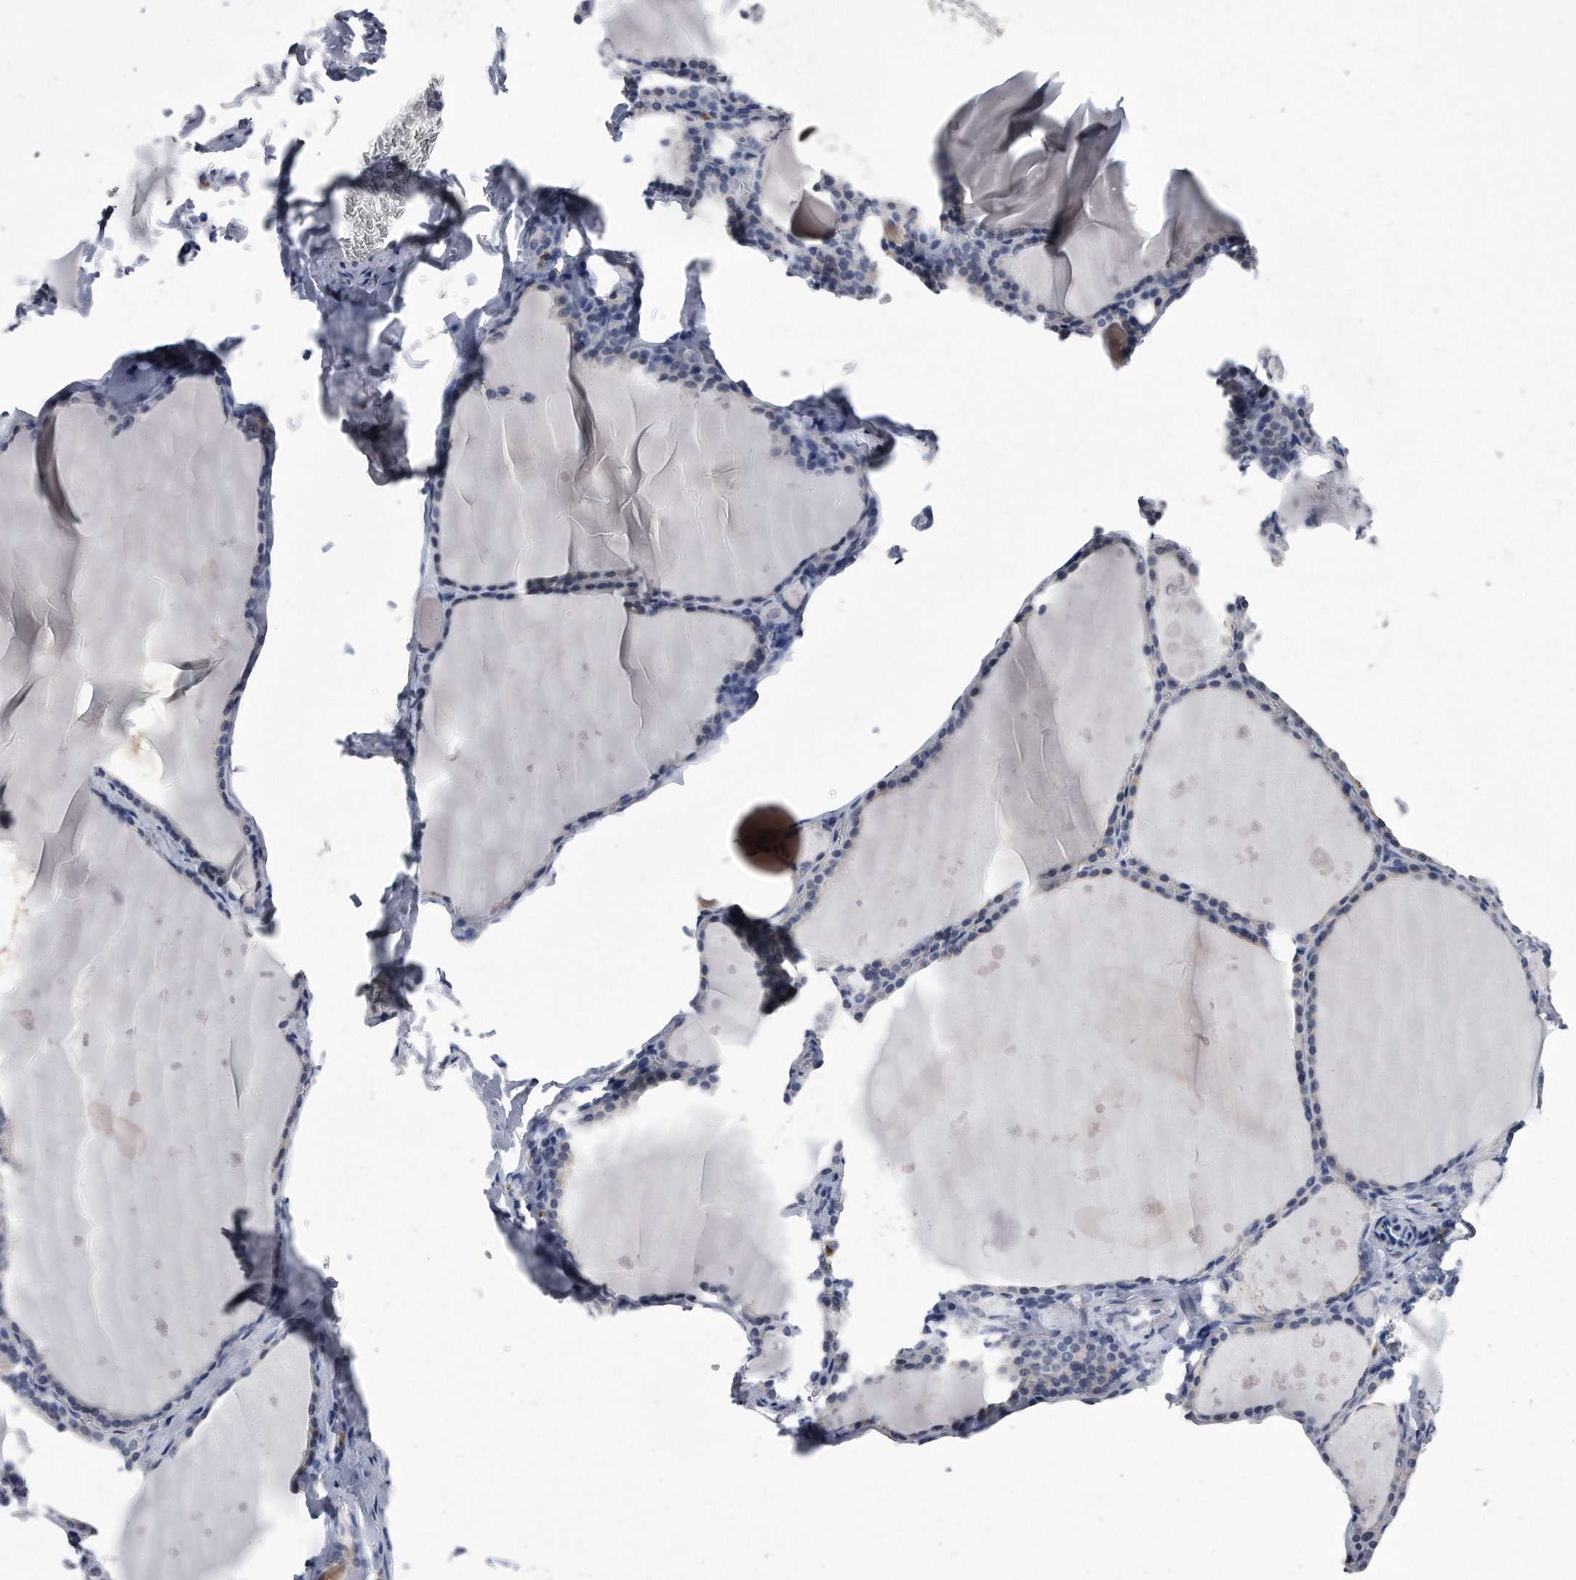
{"staining": {"intensity": "negative", "quantity": "none", "location": "none"}, "tissue": "thyroid gland", "cell_type": "Glandular cells", "image_type": "normal", "snomed": [{"axis": "morphology", "description": "Normal tissue, NOS"}, {"axis": "topography", "description": "Thyroid gland"}], "caption": "DAB immunohistochemical staining of unremarkable human thyroid gland reveals no significant positivity in glandular cells. (DAB IHC, high magnification).", "gene": "KCTD8", "patient": {"sex": "male", "age": 56}}